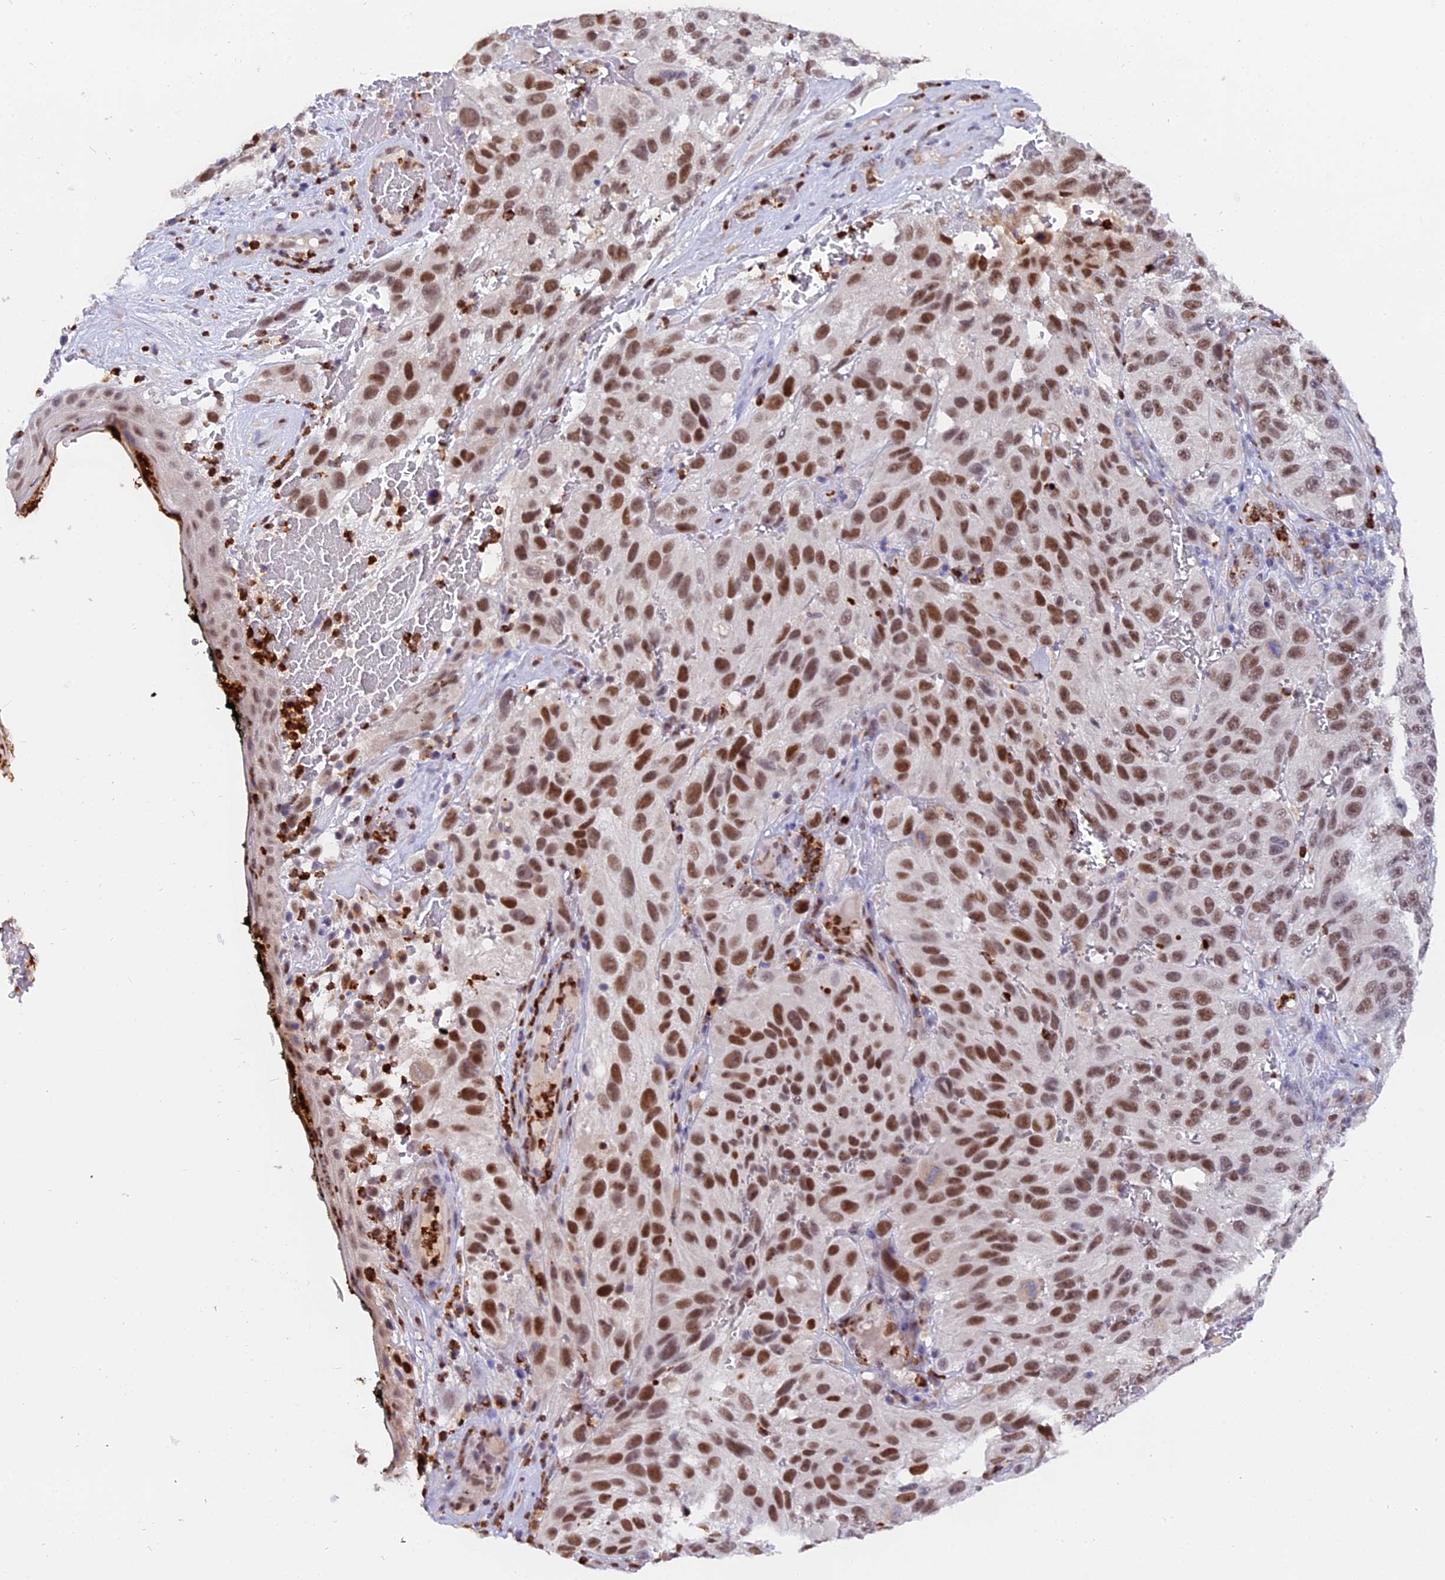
{"staining": {"intensity": "moderate", "quantity": ">75%", "location": "nuclear"}, "tissue": "melanoma", "cell_type": "Tumor cells", "image_type": "cancer", "snomed": [{"axis": "morphology", "description": "Malignant melanoma, NOS"}, {"axis": "topography", "description": "Skin"}], "caption": "High-magnification brightfield microscopy of malignant melanoma stained with DAB (3,3'-diaminobenzidine) (brown) and counterstained with hematoxylin (blue). tumor cells exhibit moderate nuclear staining is present in approximately>75% of cells. (DAB = brown stain, brightfield microscopy at high magnification).", "gene": "FAM118B", "patient": {"sex": "female", "age": 96}}